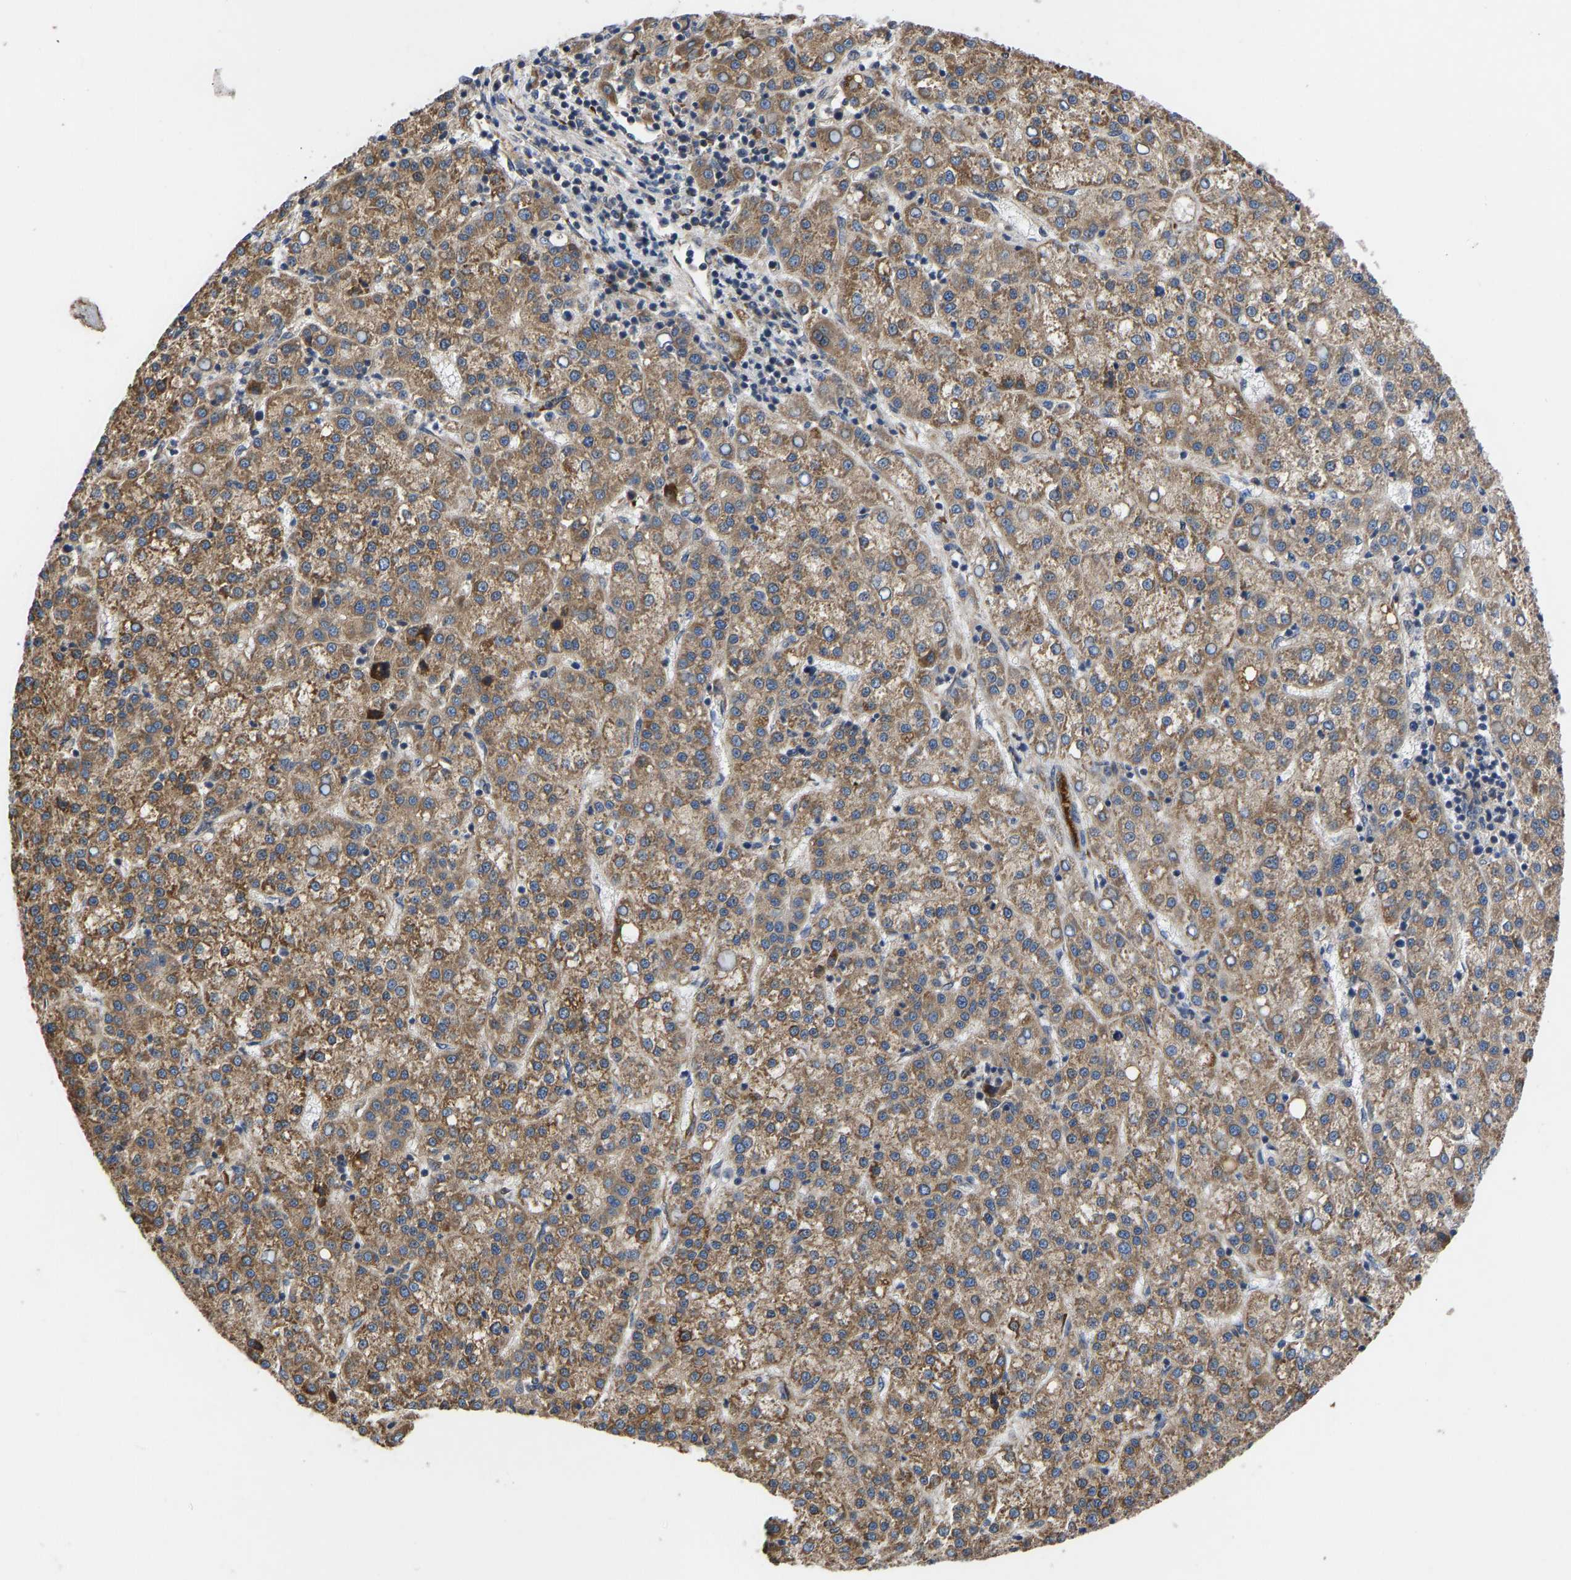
{"staining": {"intensity": "moderate", "quantity": ">75%", "location": "cytoplasmic/membranous"}, "tissue": "liver cancer", "cell_type": "Tumor cells", "image_type": "cancer", "snomed": [{"axis": "morphology", "description": "Carcinoma, Hepatocellular, NOS"}, {"axis": "topography", "description": "Liver"}], "caption": "Human liver cancer (hepatocellular carcinoma) stained with a brown dye reveals moderate cytoplasmic/membranous positive expression in about >75% of tumor cells.", "gene": "FRRS1", "patient": {"sex": "female", "age": 58}}